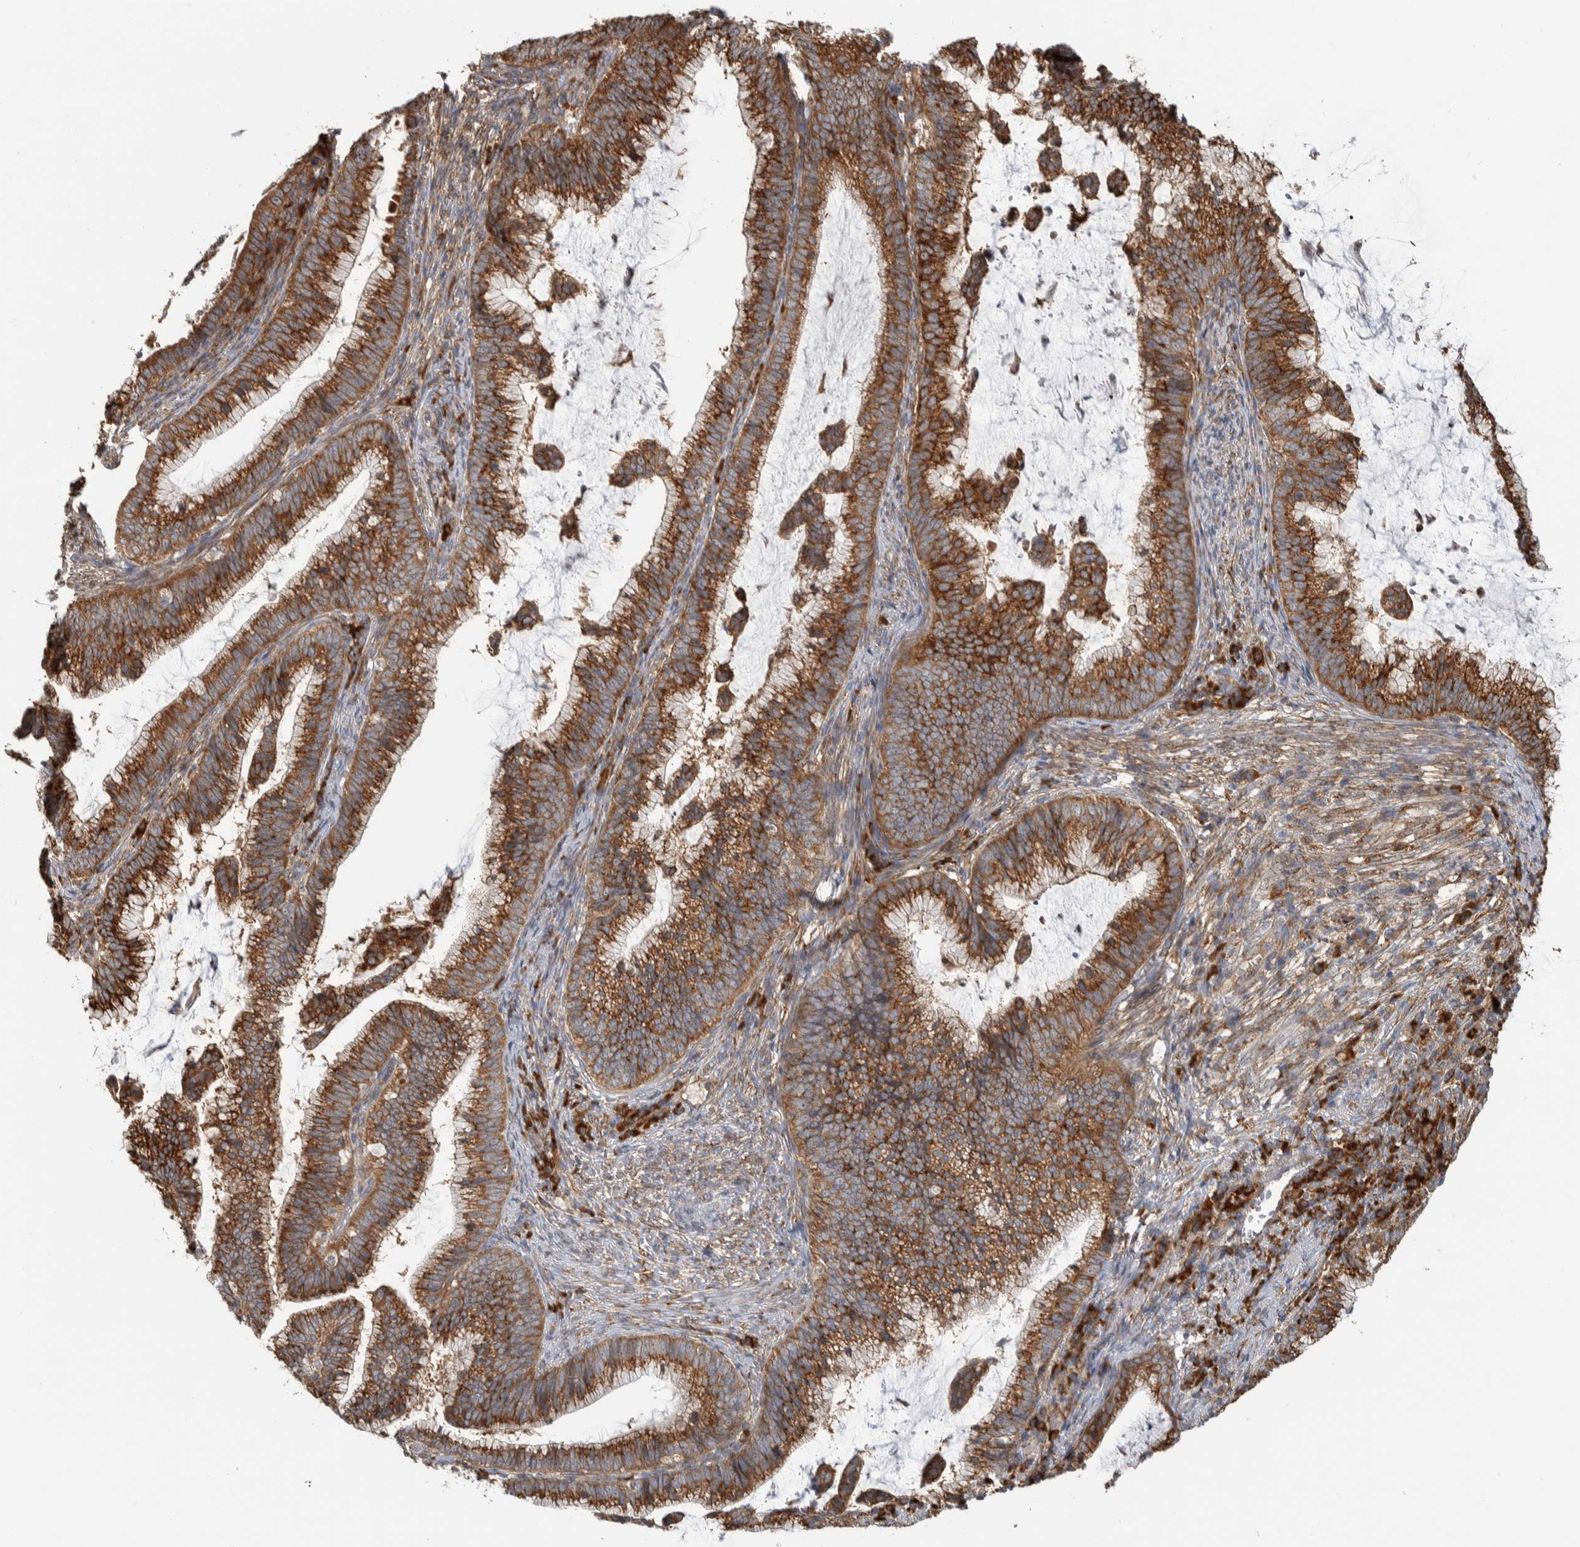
{"staining": {"intensity": "strong", "quantity": ">75%", "location": "cytoplasmic/membranous"}, "tissue": "cervical cancer", "cell_type": "Tumor cells", "image_type": "cancer", "snomed": [{"axis": "morphology", "description": "Adenocarcinoma, NOS"}, {"axis": "topography", "description": "Cervix"}], "caption": "Protein expression by immunohistochemistry exhibits strong cytoplasmic/membranous positivity in approximately >75% of tumor cells in cervical cancer (adenocarcinoma).", "gene": "EIF3H", "patient": {"sex": "female", "age": 36}}